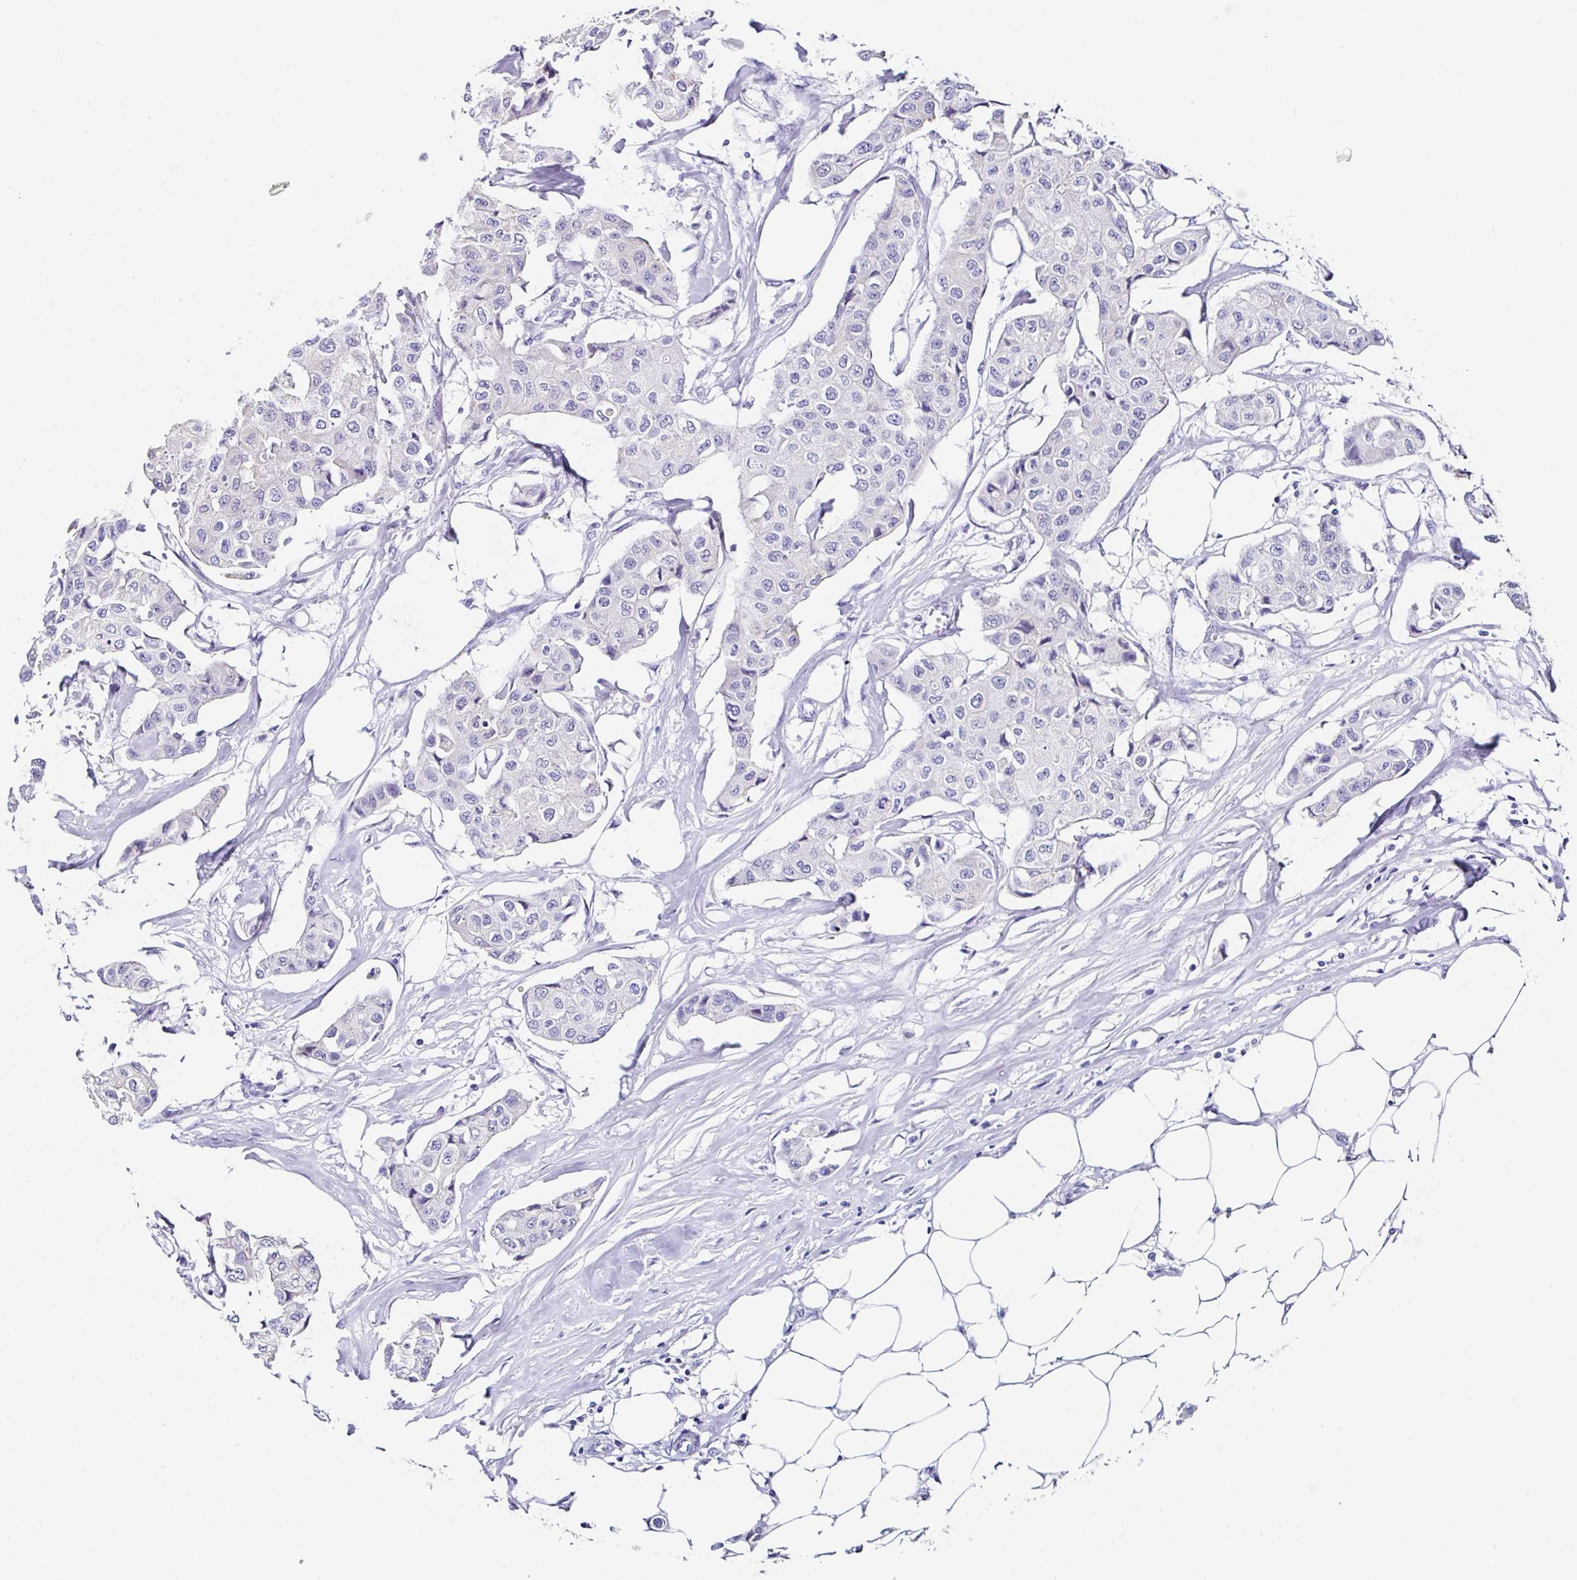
{"staining": {"intensity": "negative", "quantity": "none", "location": "none"}, "tissue": "breast cancer", "cell_type": "Tumor cells", "image_type": "cancer", "snomed": [{"axis": "morphology", "description": "Duct carcinoma"}, {"axis": "topography", "description": "Breast"}, {"axis": "topography", "description": "Lymph node"}], "caption": "Breast cancer stained for a protein using immunohistochemistry (IHC) demonstrates no expression tumor cells.", "gene": "TMPRSS11E", "patient": {"sex": "female", "age": 80}}